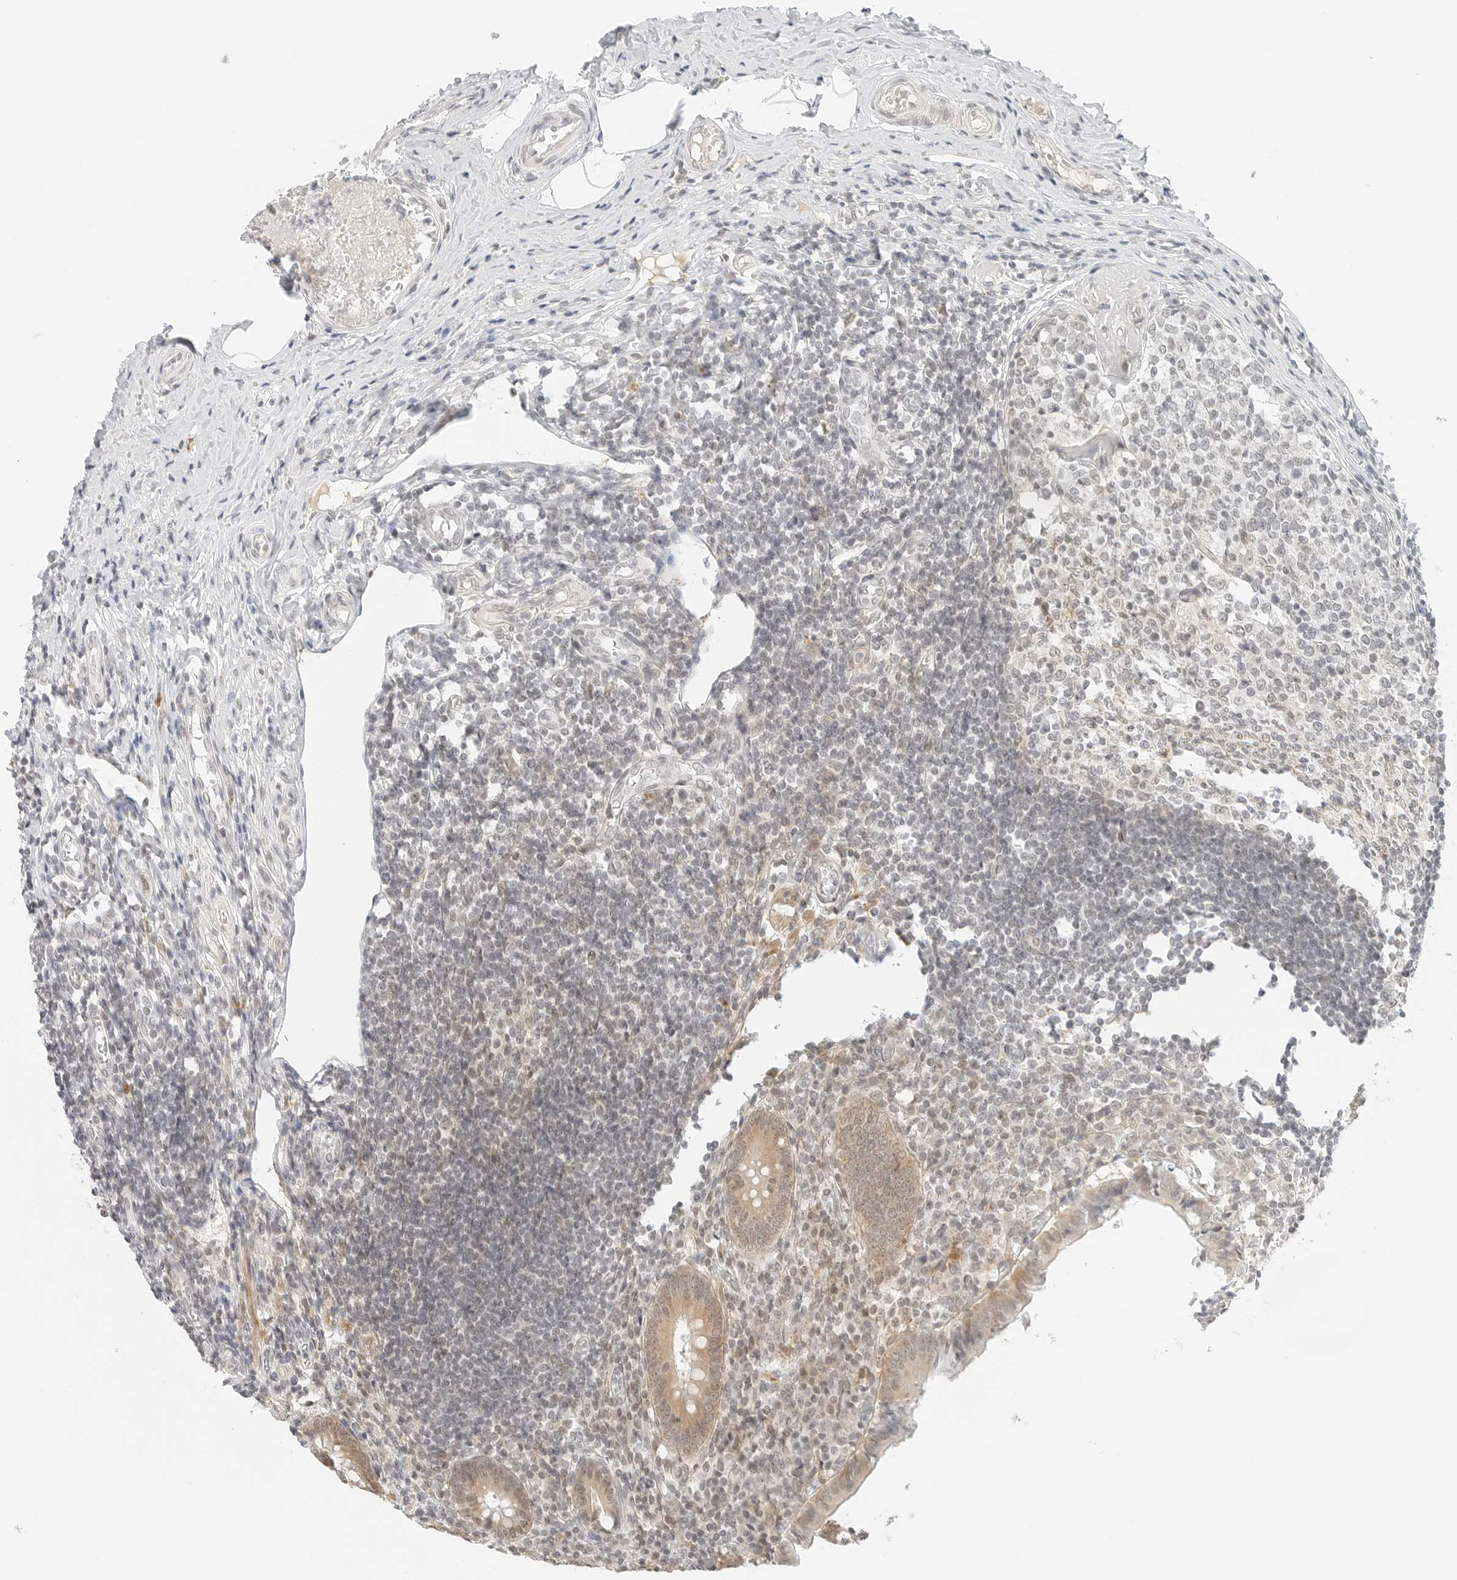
{"staining": {"intensity": "moderate", "quantity": ">75%", "location": "cytoplasmic/membranous,nuclear"}, "tissue": "appendix", "cell_type": "Glandular cells", "image_type": "normal", "snomed": [{"axis": "morphology", "description": "Normal tissue, NOS"}, {"axis": "topography", "description": "Appendix"}], "caption": "Moderate cytoplasmic/membranous,nuclear expression is identified in approximately >75% of glandular cells in benign appendix. (DAB IHC, brown staining for protein, blue staining for nuclei).", "gene": "NEO1", "patient": {"sex": "female", "age": 17}}